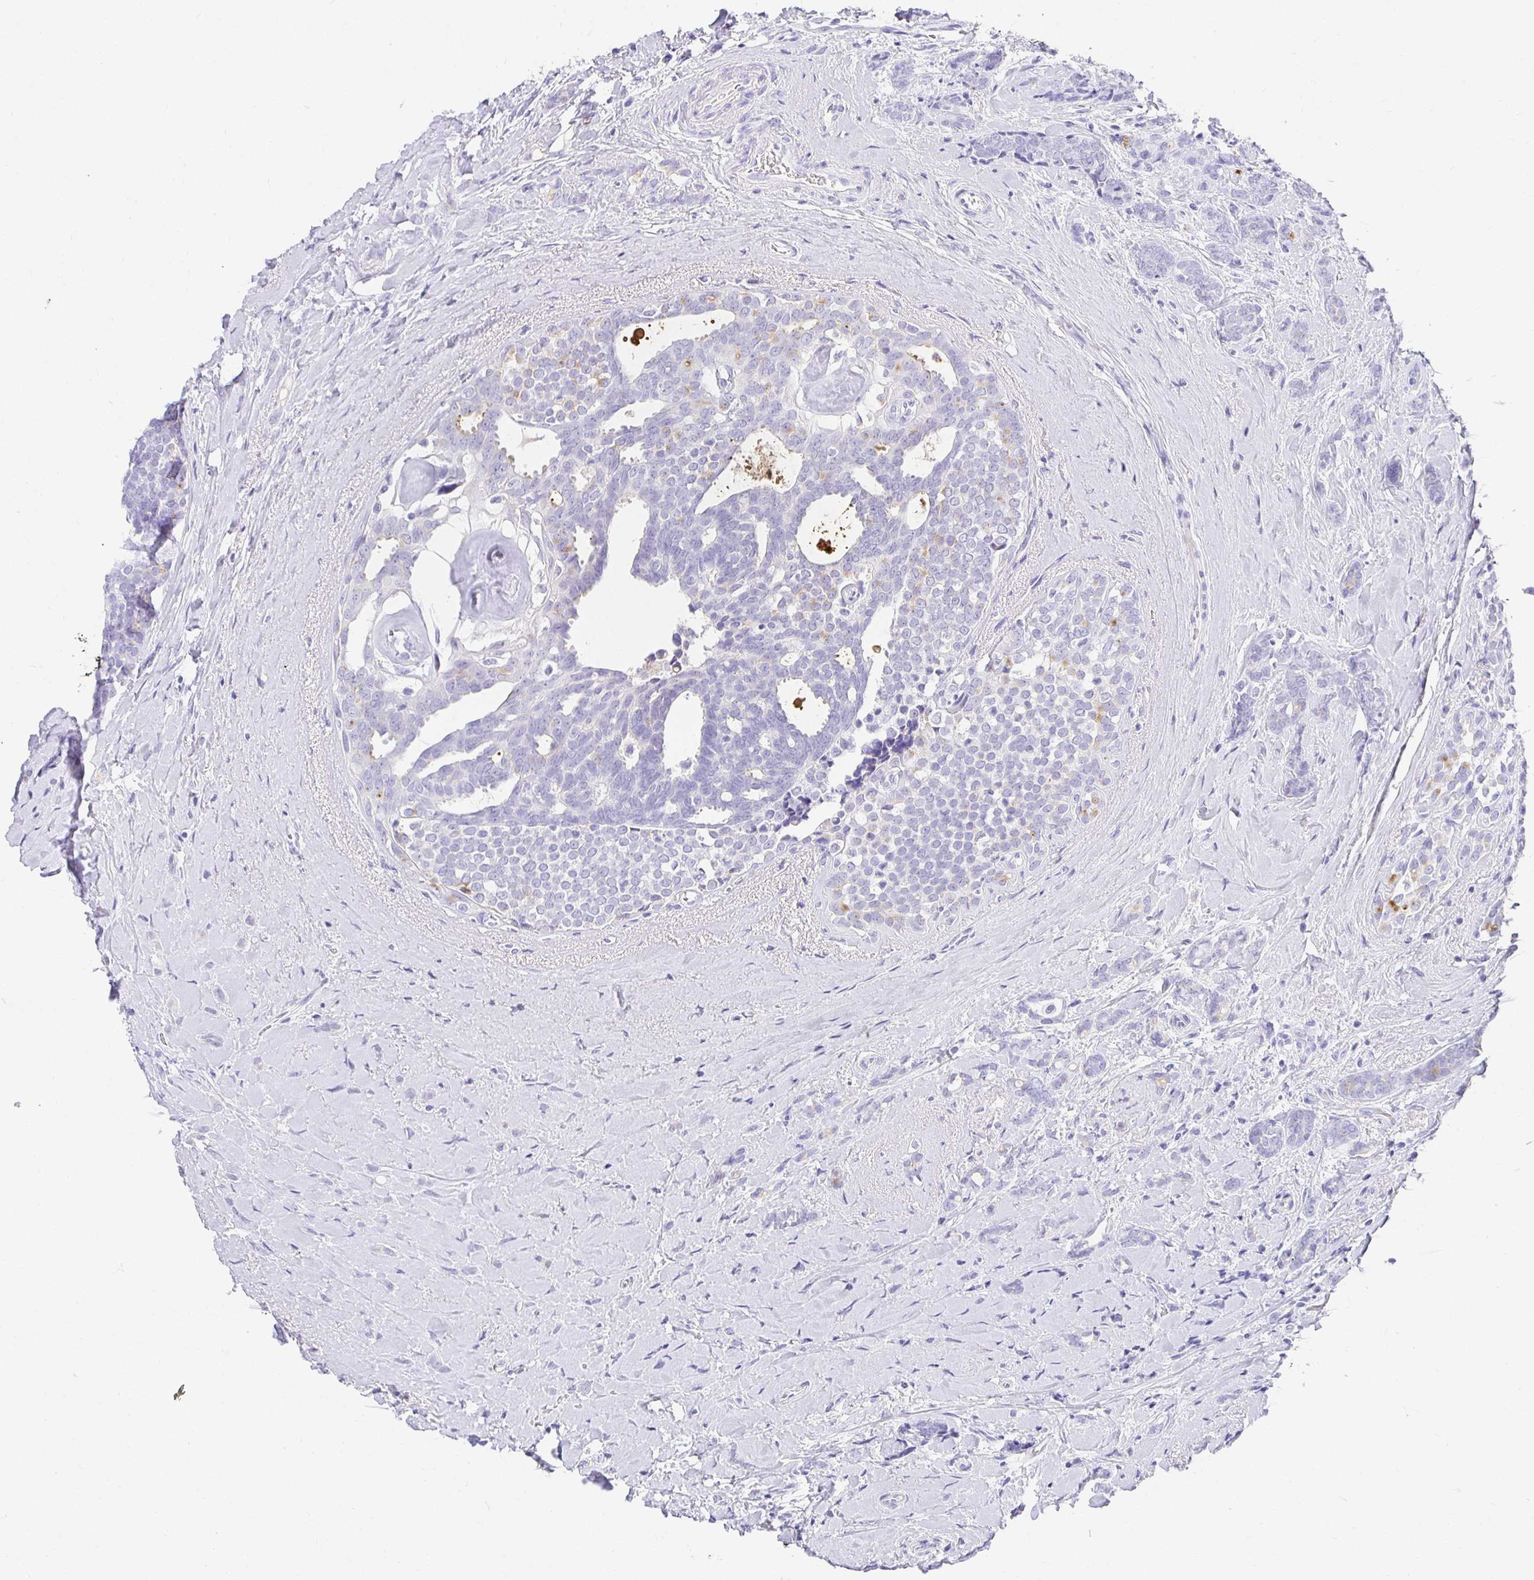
{"staining": {"intensity": "negative", "quantity": "none", "location": "none"}, "tissue": "breast cancer", "cell_type": "Tumor cells", "image_type": "cancer", "snomed": [{"axis": "morphology", "description": "Intraductal carcinoma, in situ"}, {"axis": "morphology", "description": "Duct carcinoma"}, {"axis": "morphology", "description": "Lobular carcinoma, in situ"}, {"axis": "topography", "description": "Breast"}], "caption": "Immunohistochemistry histopathology image of human breast cancer stained for a protein (brown), which reveals no positivity in tumor cells.", "gene": "CHAT", "patient": {"sex": "female", "age": 44}}